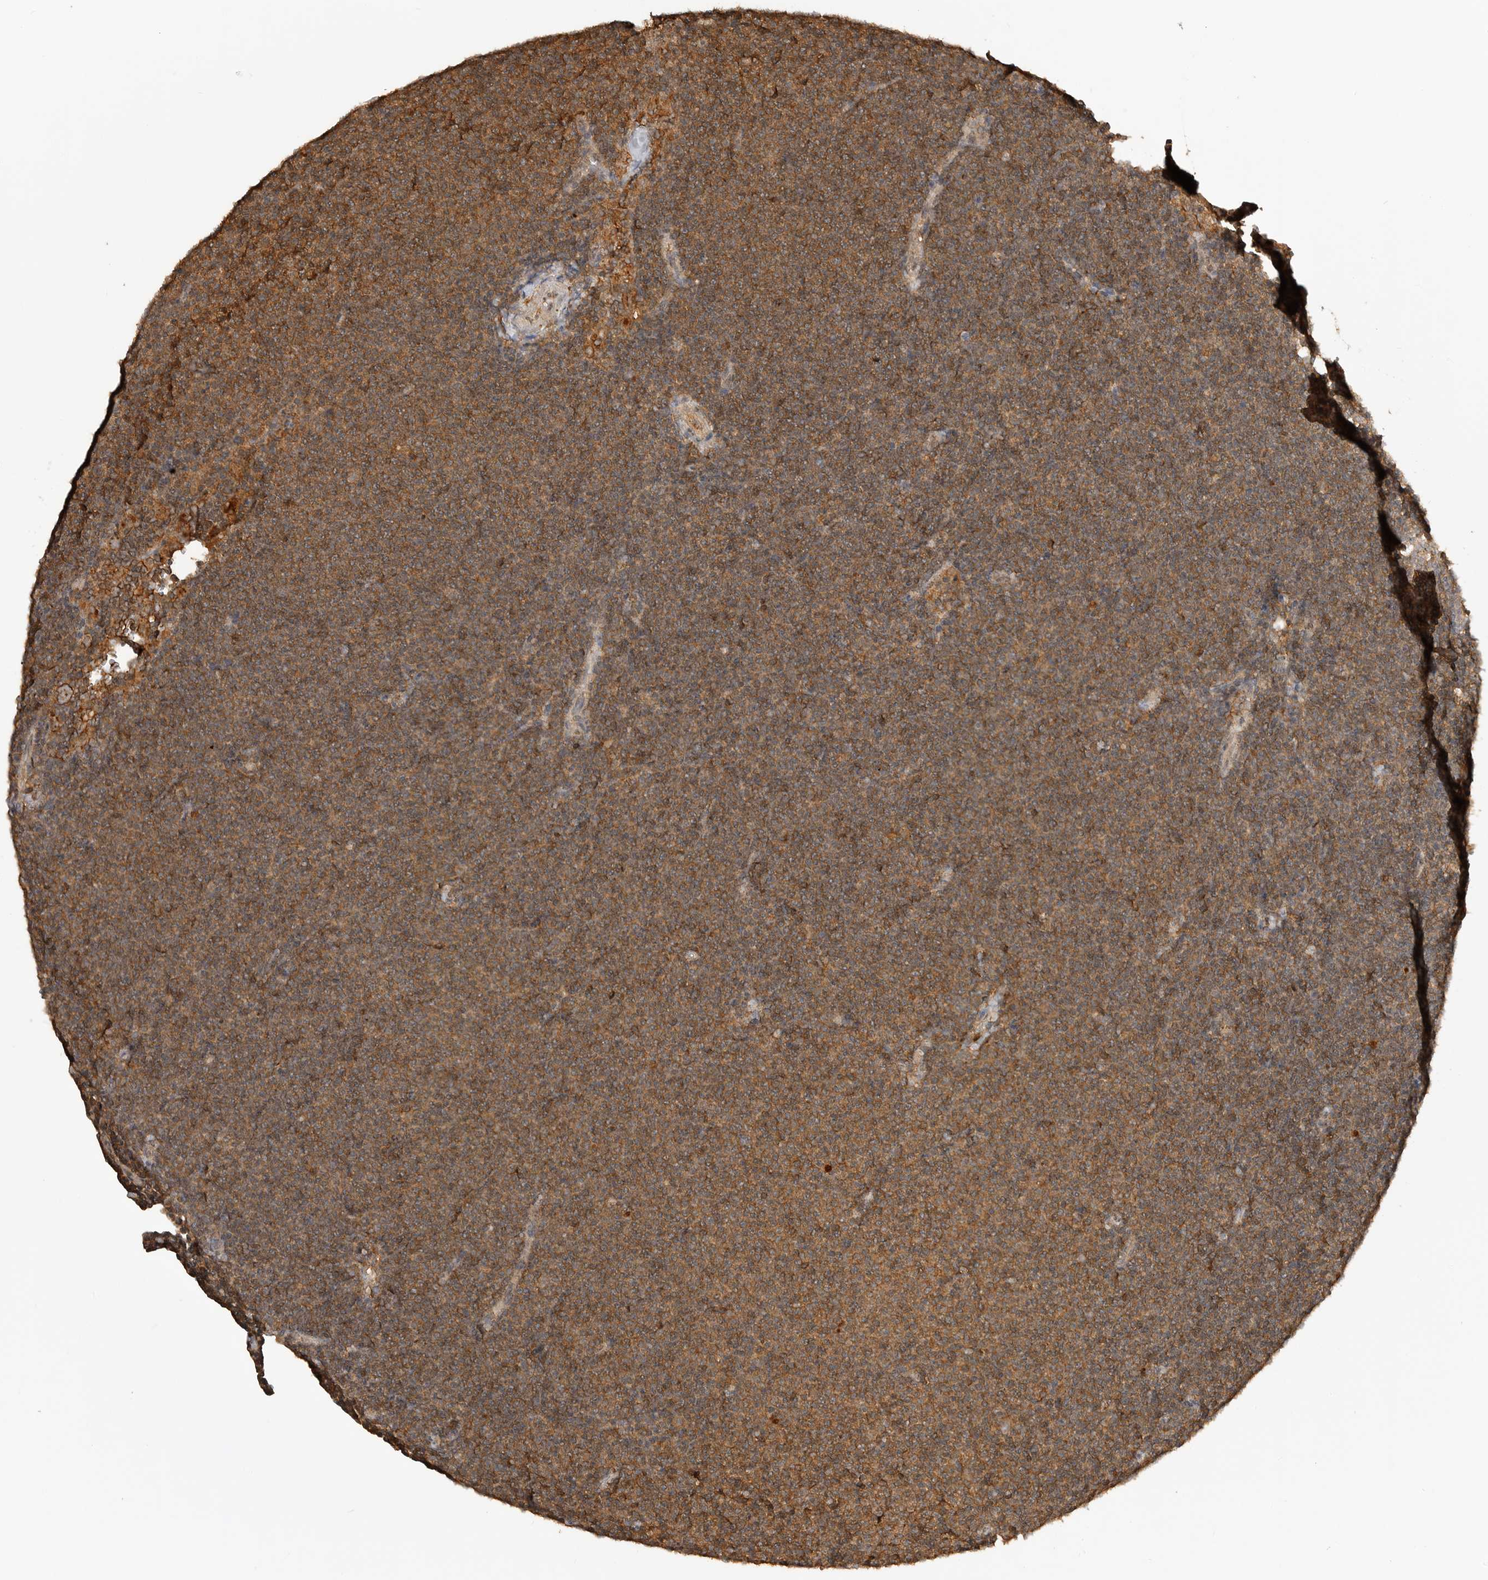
{"staining": {"intensity": "moderate", "quantity": ">75%", "location": "cytoplasmic/membranous"}, "tissue": "lymphoma", "cell_type": "Tumor cells", "image_type": "cancer", "snomed": [{"axis": "morphology", "description": "Malignant lymphoma, non-Hodgkin's type, Low grade"}, {"axis": "topography", "description": "Lymph node"}], "caption": "Low-grade malignant lymphoma, non-Hodgkin's type stained for a protein displays moderate cytoplasmic/membranous positivity in tumor cells.", "gene": "ICOSLG", "patient": {"sex": "female", "age": 53}}